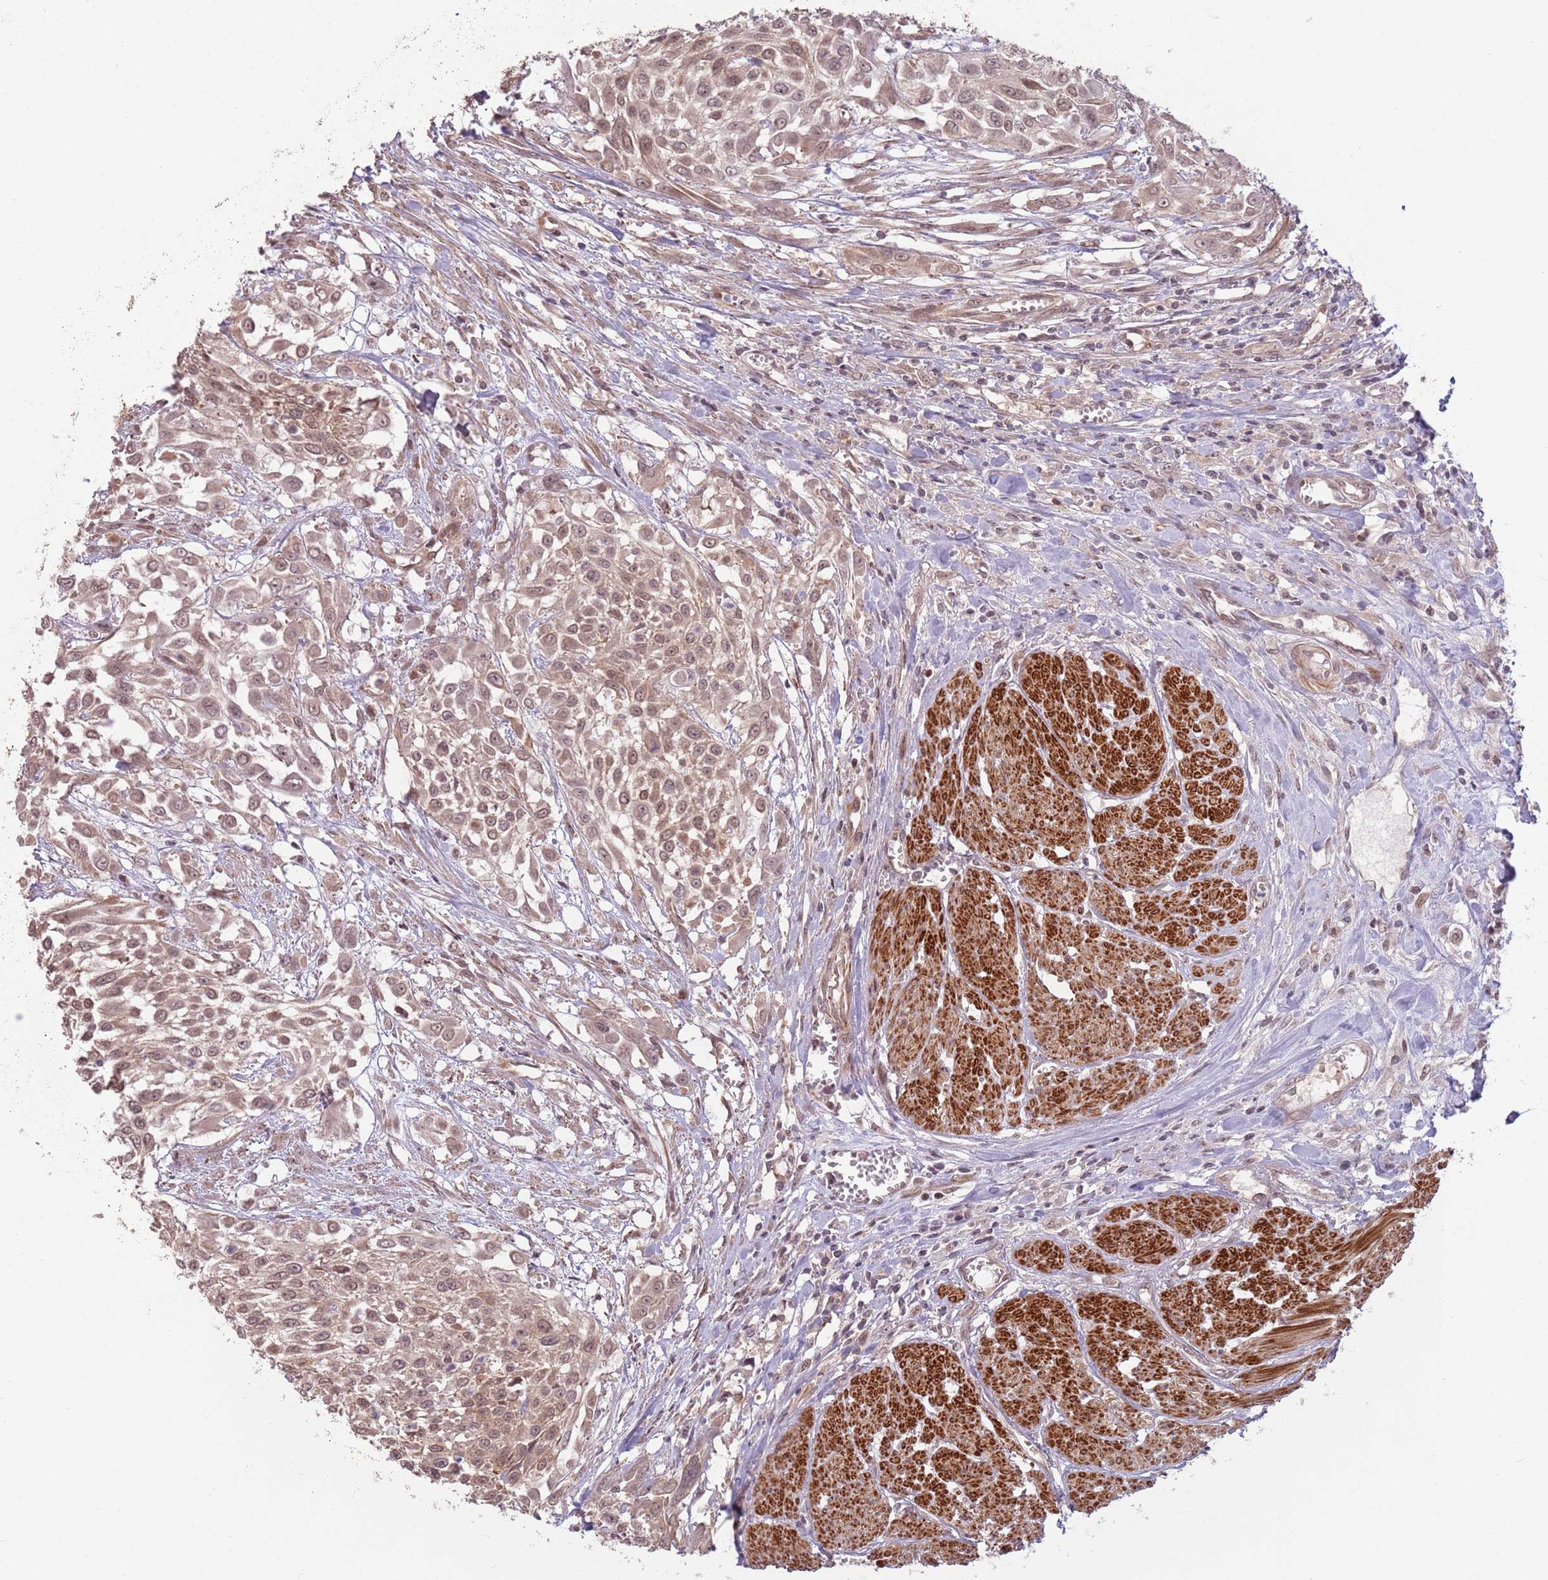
{"staining": {"intensity": "weak", "quantity": ">75%", "location": "cytoplasmic/membranous,nuclear"}, "tissue": "urothelial cancer", "cell_type": "Tumor cells", "image_type": "cancer", "snomed": [{"axis": "morphology", "description": "Urothelial carcinoma, High grade"}, {"axis": "topography", "description": "Urinary bladder"}], "caption": "High-grade urothelial carcinoma stained with DAB immunohistochemistry displays low levels of weak cytoplasmic/membranous and nuclear expression in approximately >75% of tumor cells.", "gene": "CCDC154", "patient": {"sex": "male", "age": 57}}